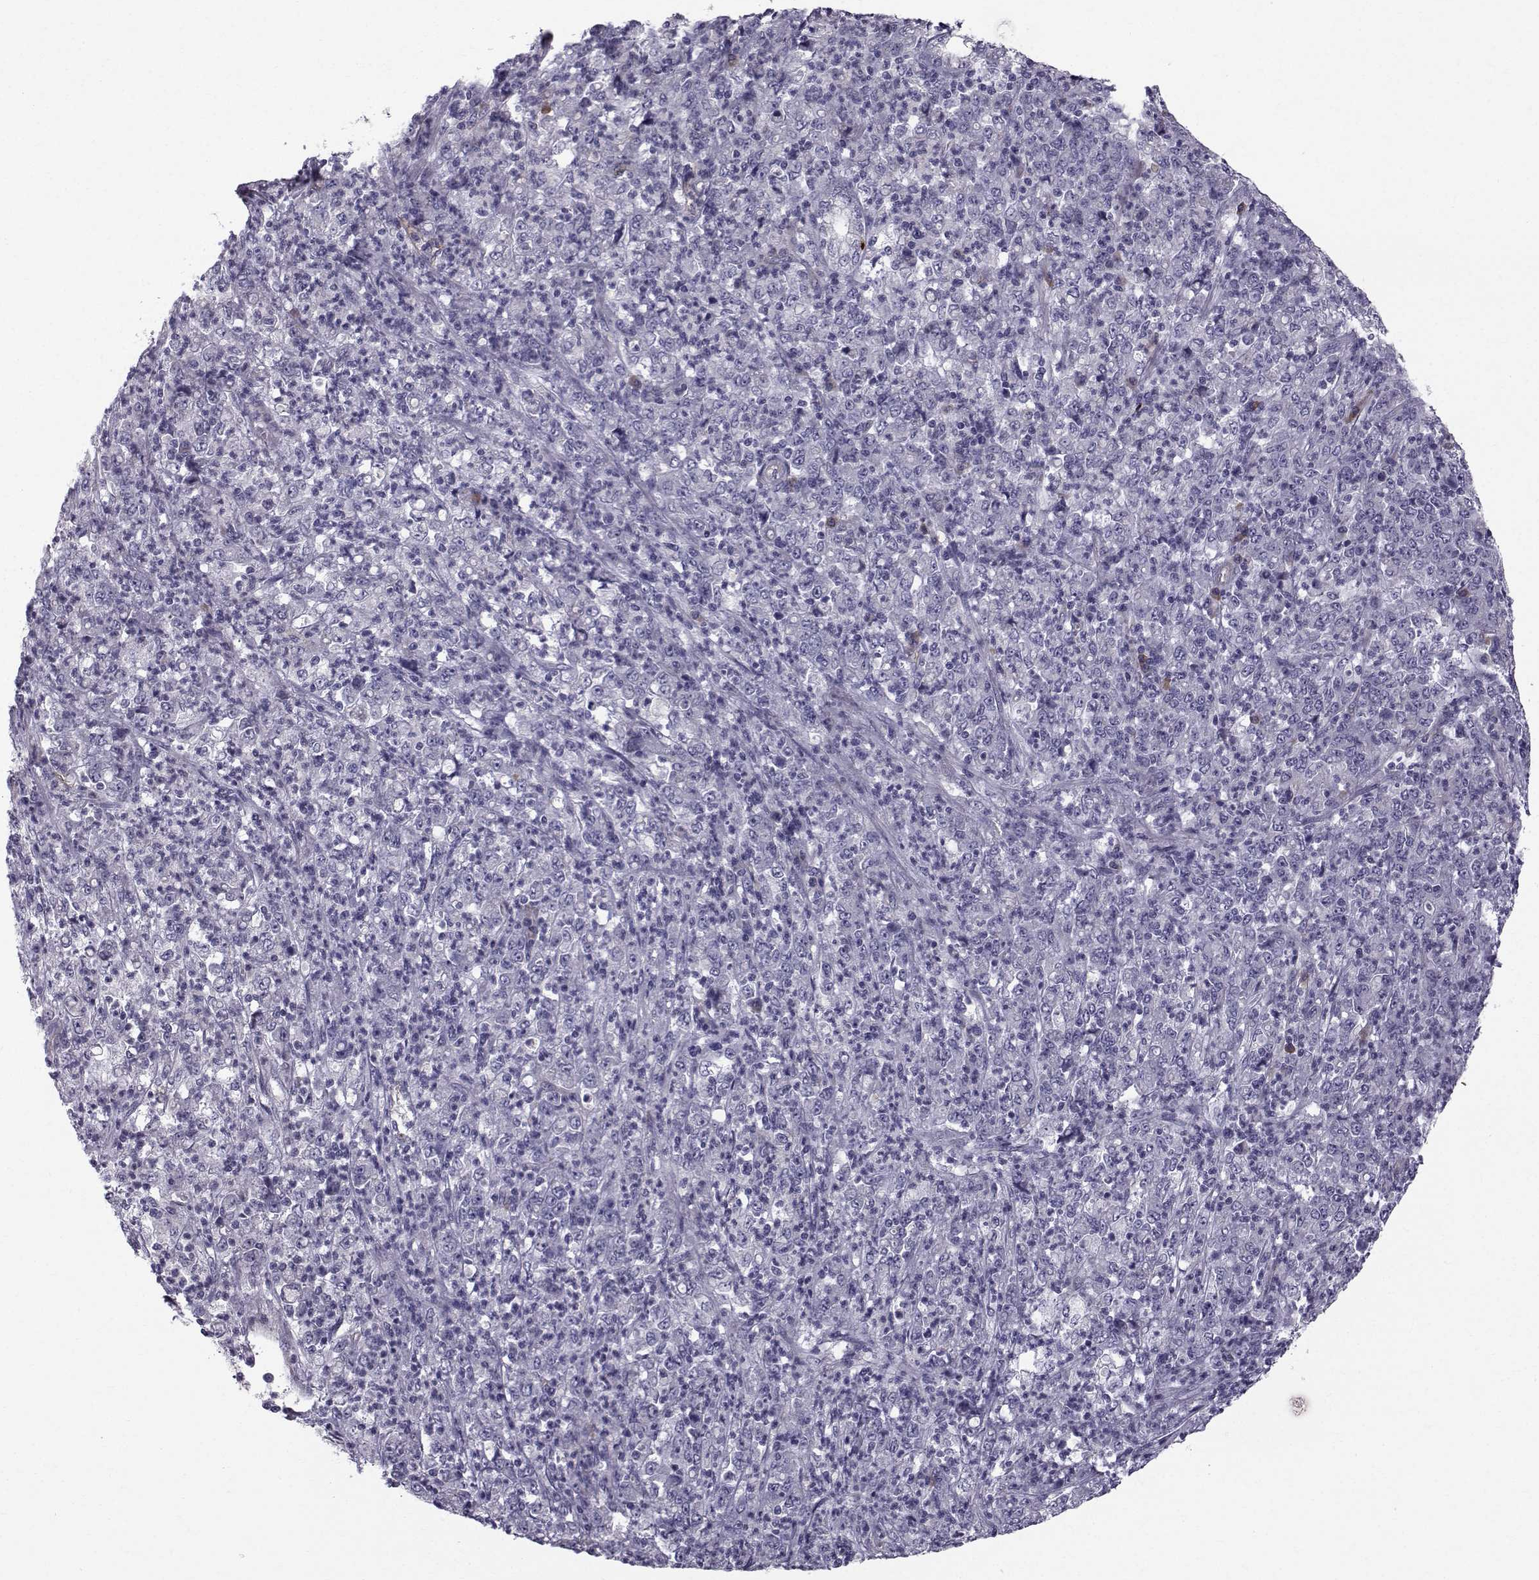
{"staining": {"intensity": "negative", "quantity": "none", "location": "none"}, "tissue": "stomach cancer", "cell_type": "Tumor cells", "image_type": "cancer", "snomed": [{"axis": "morphology", "description": "Adenocarcinoma, NOS"}, {"axis": "topography", "description": "Stomach, lower"}], "caption": "High power microscopy image of an IHC histopathology image of adenocarcinoma (stomach), revealing no significant positivity in tumor cells.", "gene": "QPCT", "patient": {"sex": "female", "age": 71}}